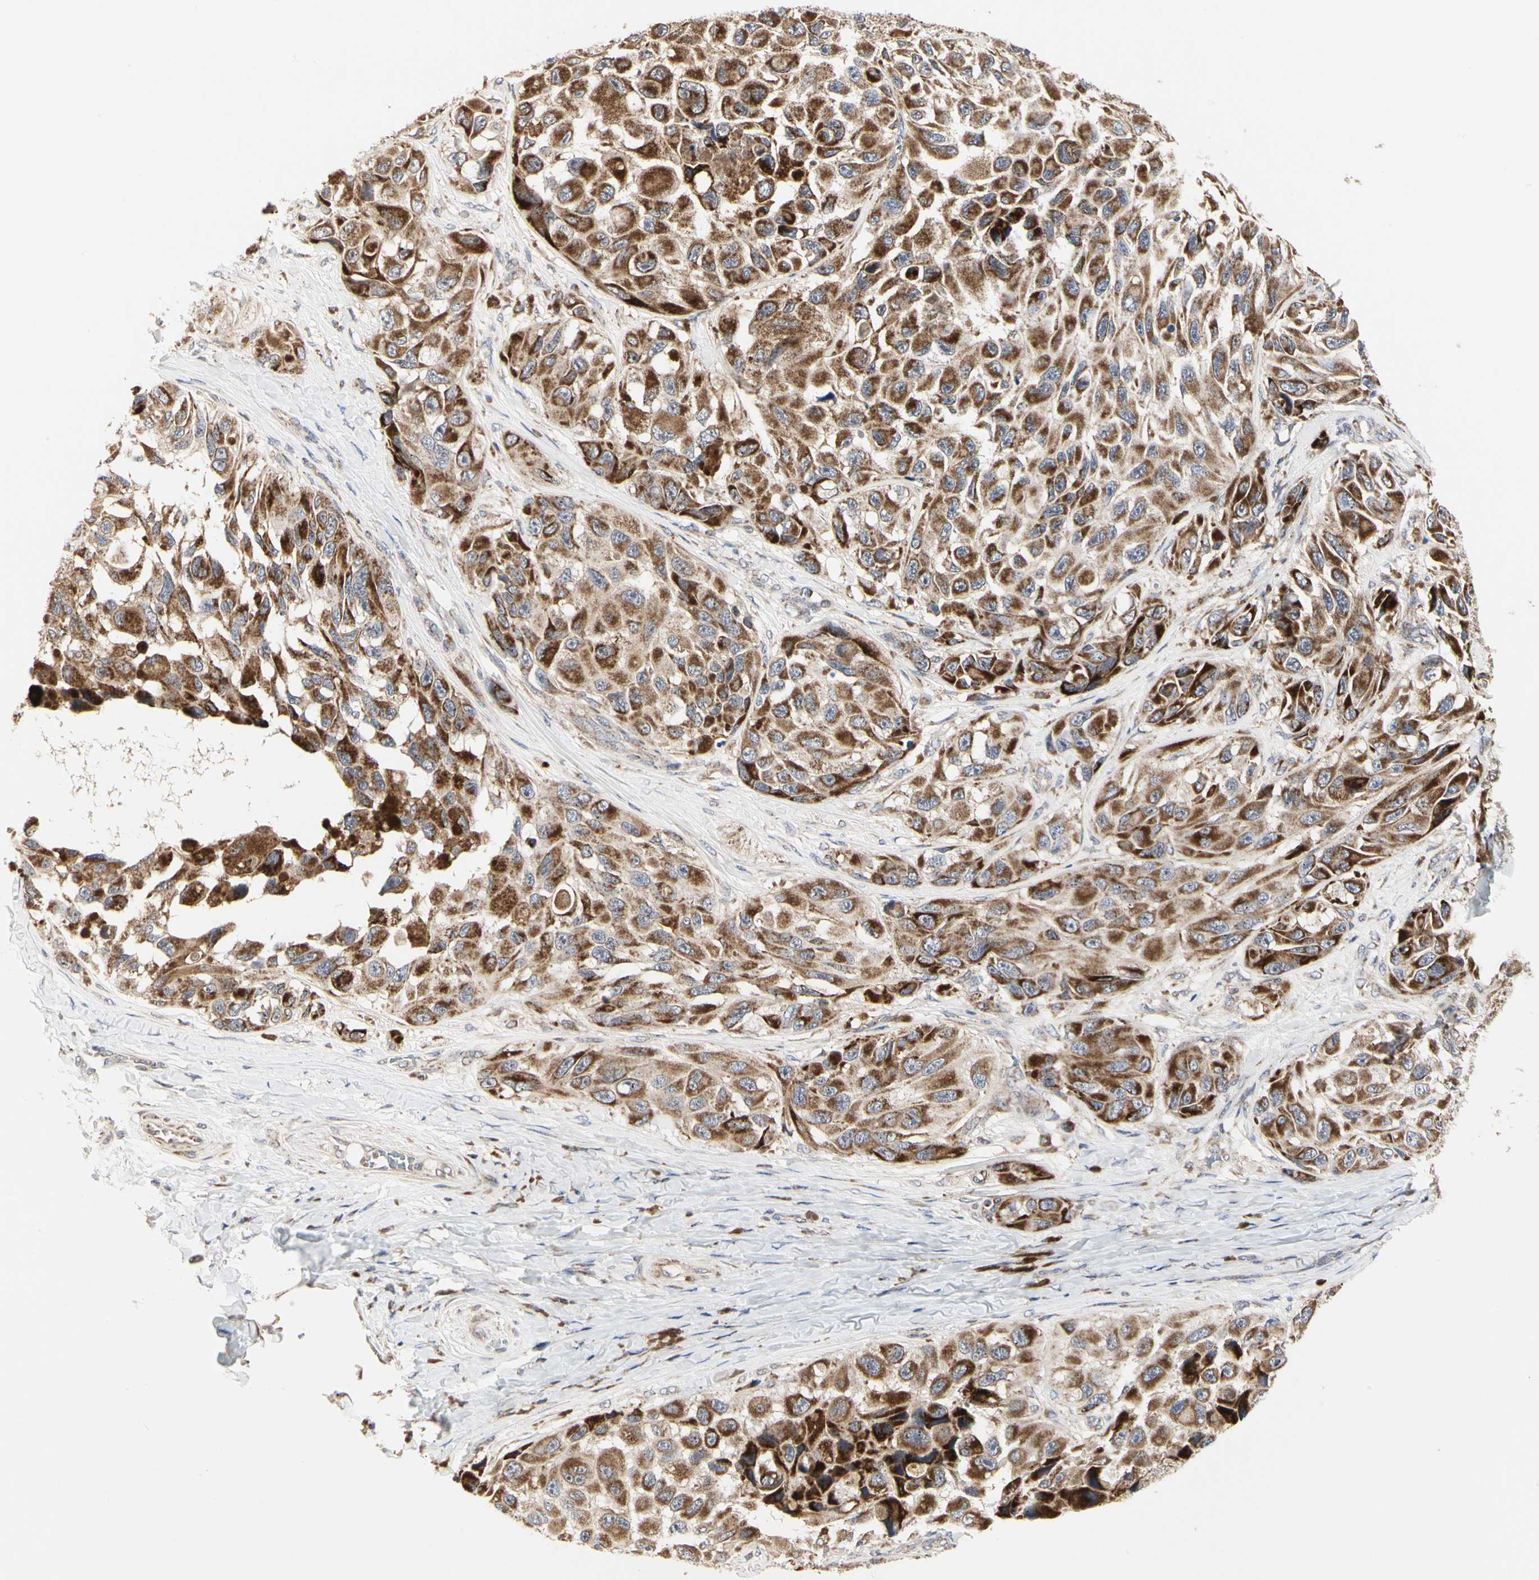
{"staining": {"intensity": "strong", "quantity": ">75%", "location": "cytoplasmic/membranous"}, "tissue": "melanoma", "cell_type": "Tumor cells", "image_type": "cancer", "snomed": [{"axis": "morphology", "description": "Malignant melanoma, NOS"}, {"axis": "topography", "description": "Skin"}], "caption": "Tumor cells reveal high levels of strong cytoplasmic/membranous positivity in approximately >75% of cells in melanoma.", "gene": "TSKU", "patient": {"sex": "female", "age": 73}}